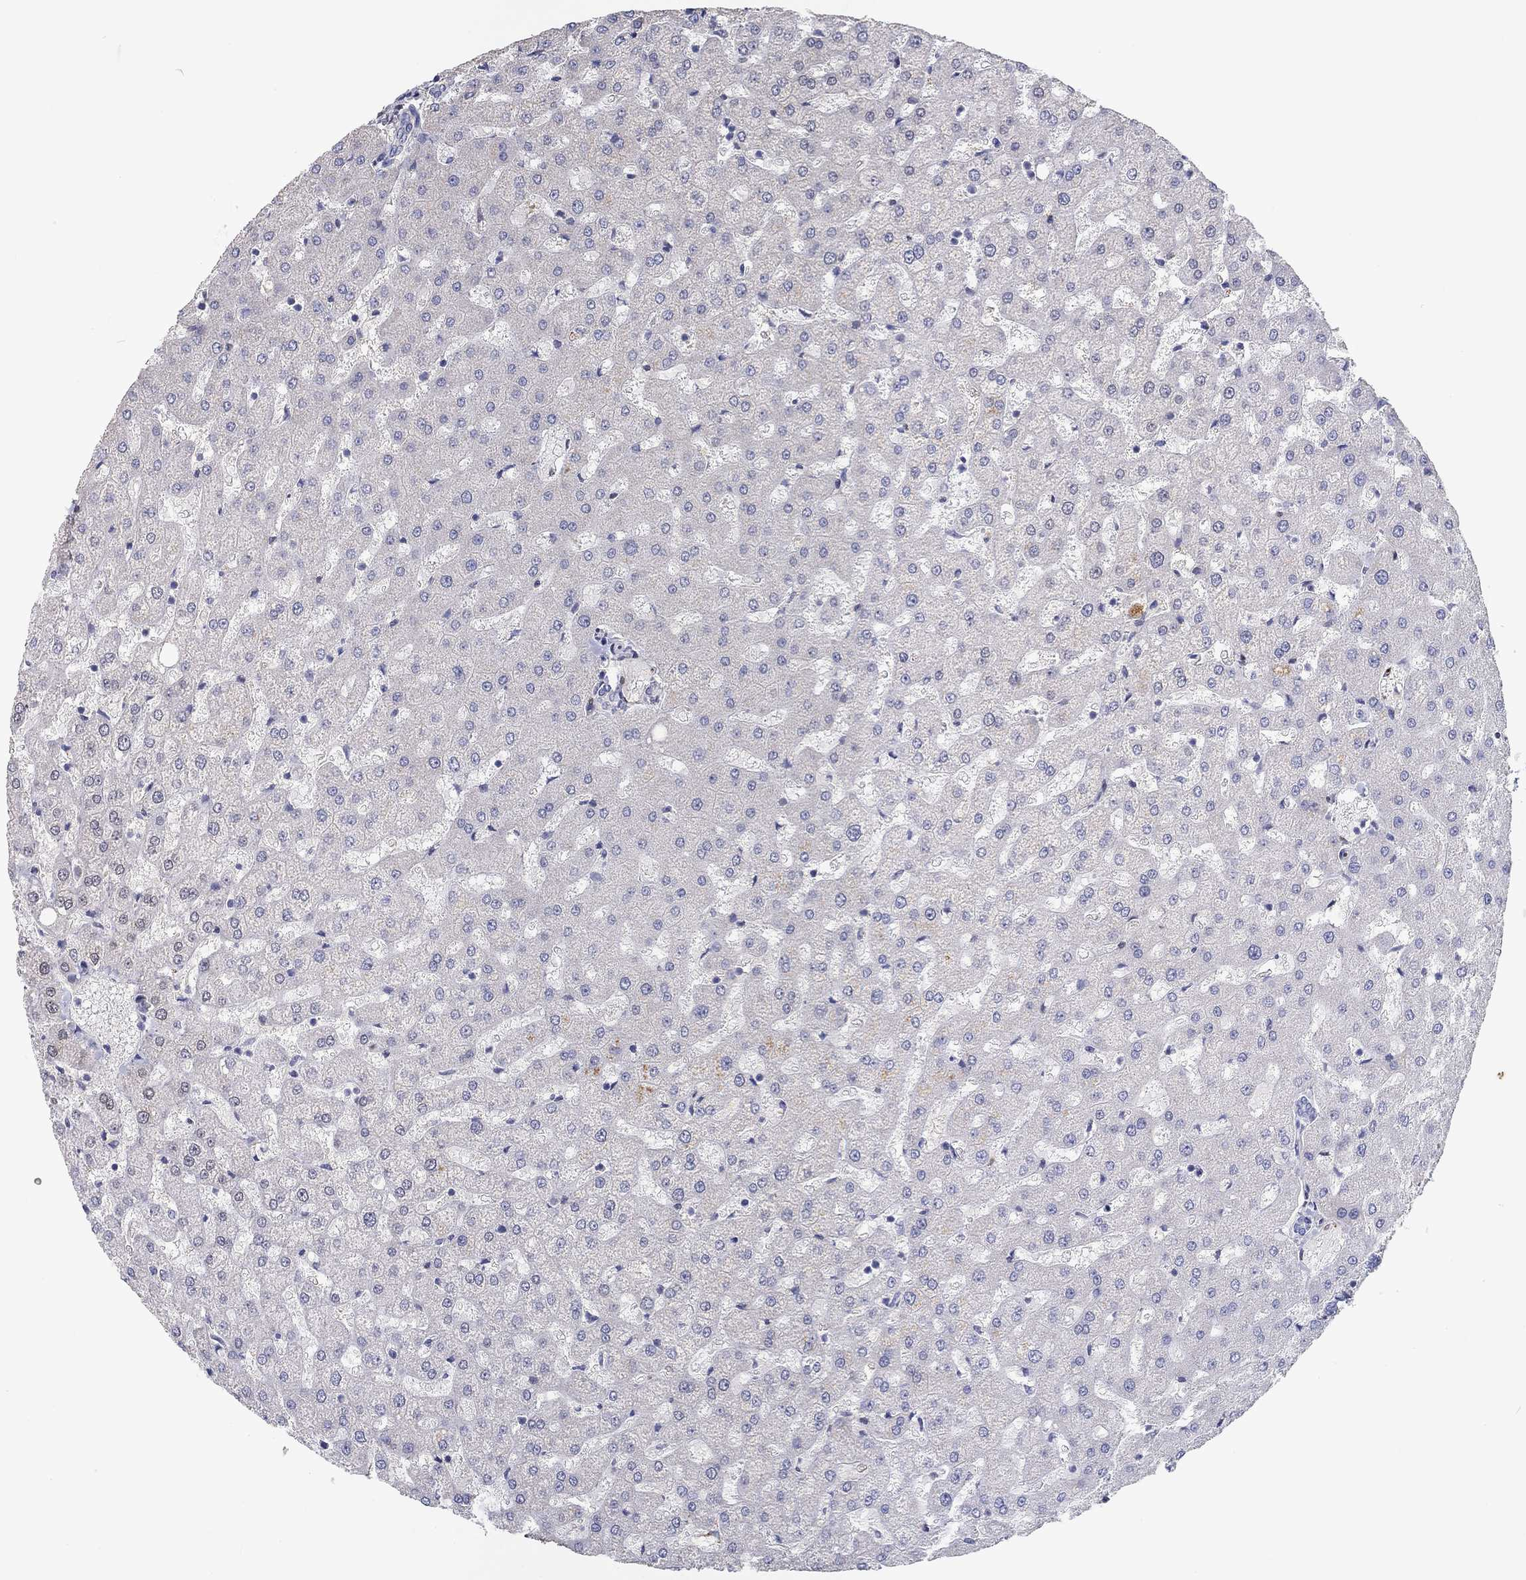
{"staining": {"intensity": "negative", "quantity": "none", "location": "none"}, "tissue": "liver", "cell_type": "Cholangiocytes", "image_type": "normal", "snomed": [{"axis": "morphology", "description": "Normal tissue, NOS"}, {"axis": "topography", "description": "Liver"}], "caption": "This is a micrograph of IHC staining of benign liver, which shows no staining in cholangiocytes.", "gene": "FGF2", "patient": {"sex": "female", "age": 50}}